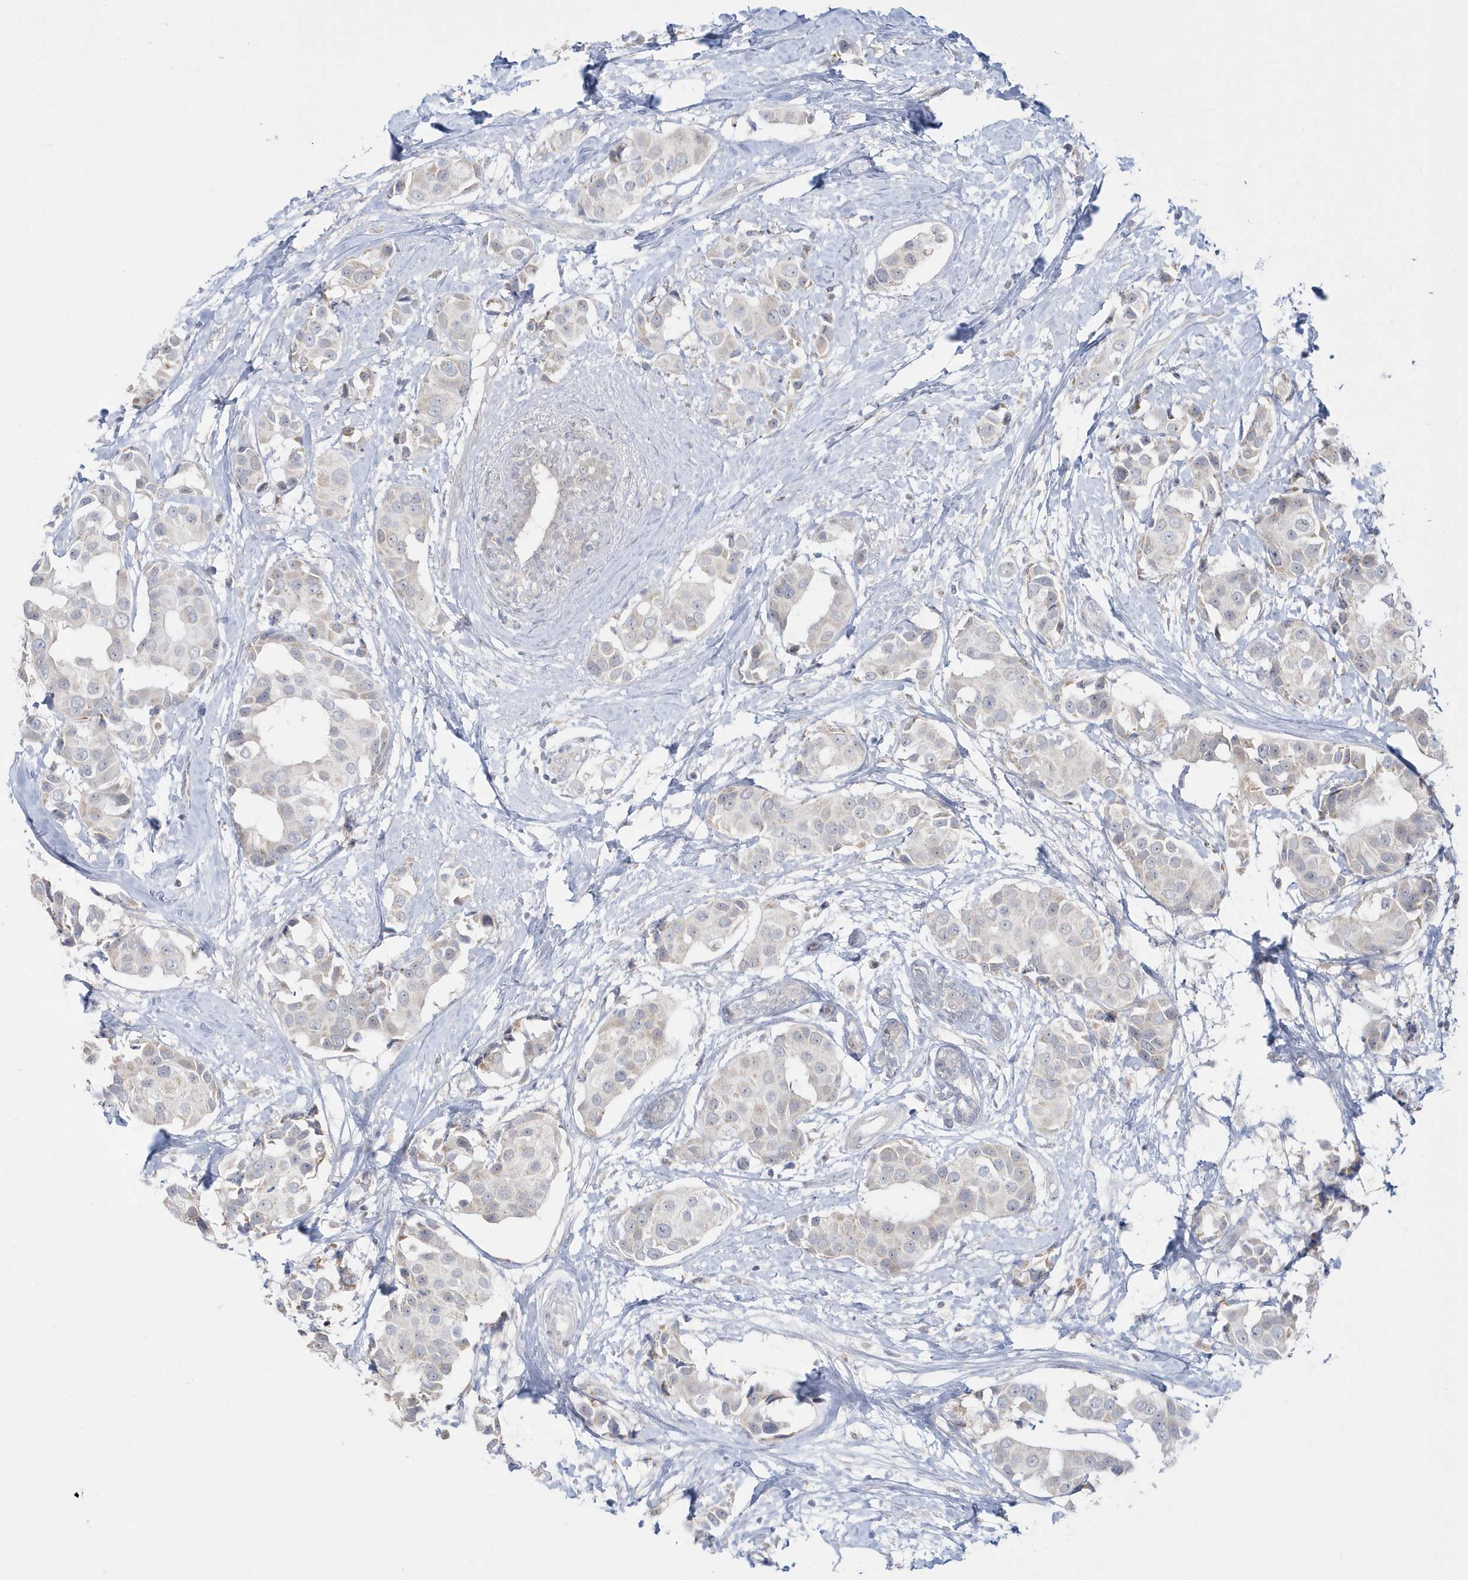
{"staining": {"intensity": "negative", "quantity": "none", "location": "none"}, "tissue": "breast cancer", "cell_type": "Tumor cells", "image_type": "cancer", "snomed": [{"axis": "morphology", "description": "Normal tissue, NOS"}, {"axis": "morphology", "description": "Duct carcinoma"}, {"axis": "topography", "description": "Breast"}], "caption": "Tumor cells show no significant expression in breast cancer (infiltrating ductal carcinoma).", "gene": "PCBD1", "patient": {"sex": "female", "age": 39}}